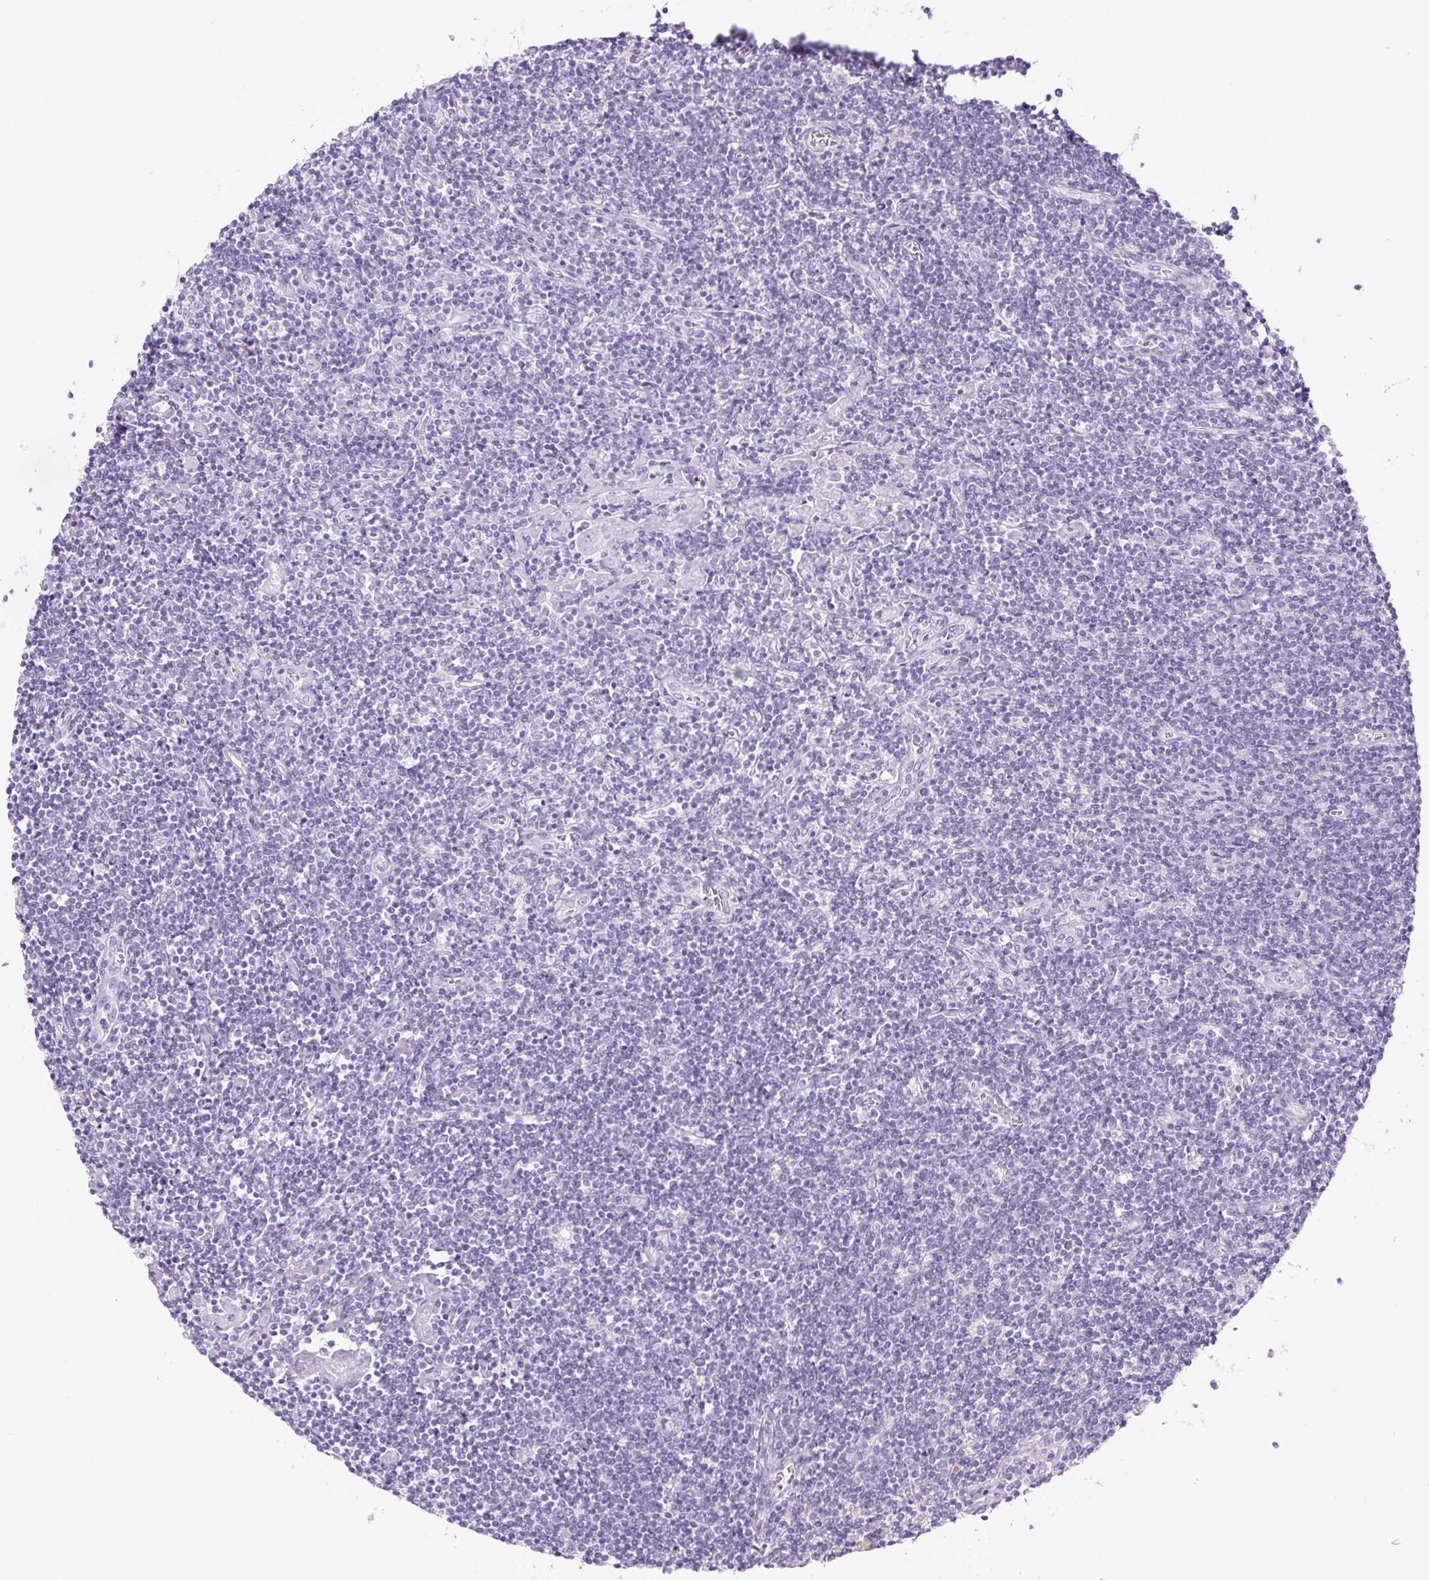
{"staining": {"intensity": "negative", "quantity": "none", "location": "none"}, "tissue": "lymphoma", "cell_type": "Tumor cells", "image_type": "cancer", "snomed": [{"axis": "morphology", "description": "Hodgkin's disease, NOS"}, {"axis": "topography", "description": "Lymph node"}], "caption": "Human lymphoma stained for a protein using immunohistochemistry displays no positivity in tumor cells.", "gene": "PNLIP", "patient": {"sex": "male", "age": 40}}